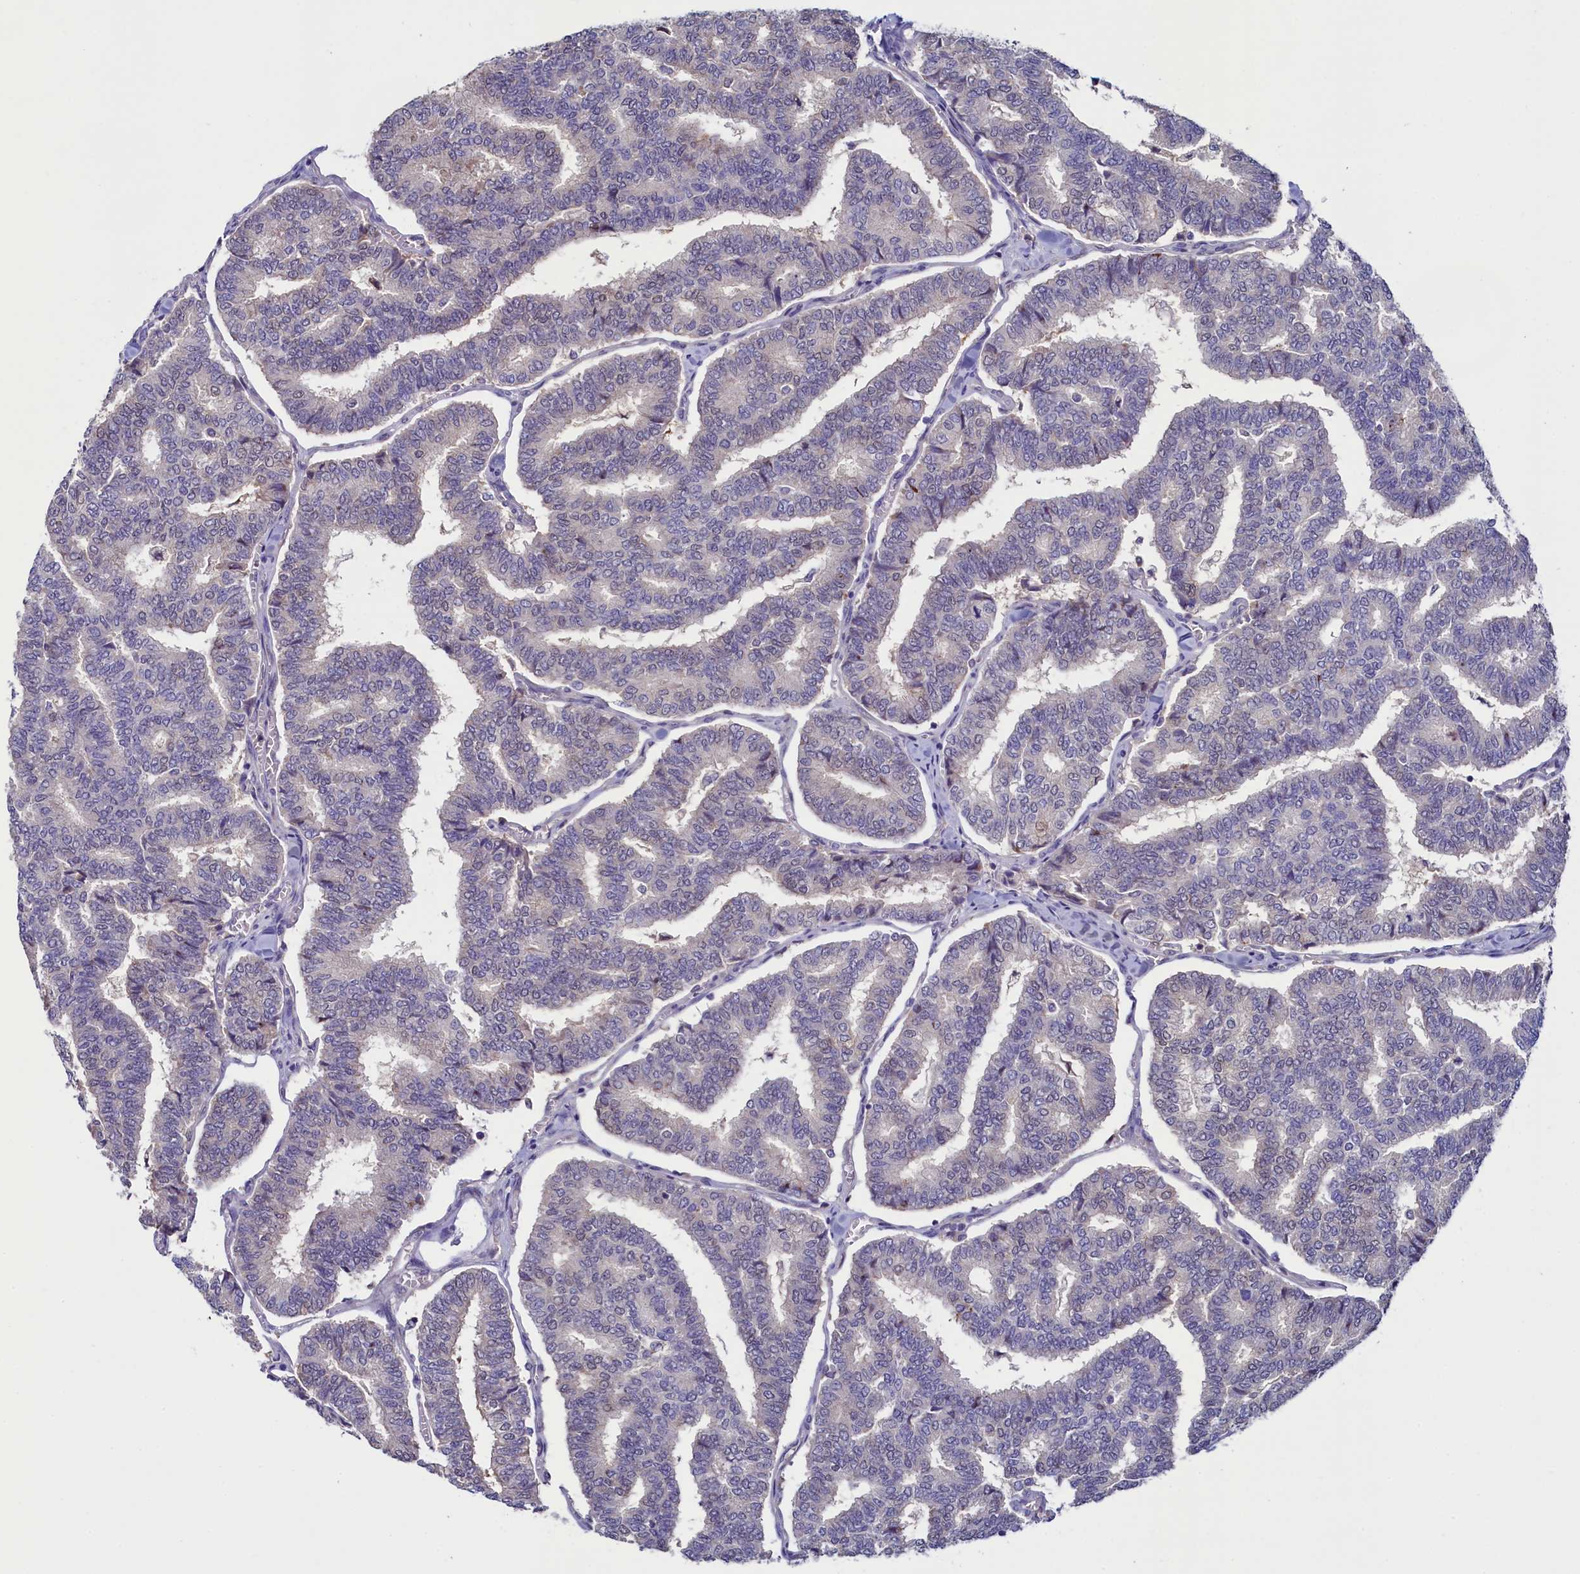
{"staining": {"intensity": "weak", "quantity": "<25%", "location": "nuclear"}, "tissue": "thyroid cancer", "cell_type": "Tumor cells", "image_type": "cancer", "snomed": [{"axis": "morphology", "description": "Papillary adenocarcinoma, NOS"}, {"axis": "topography", "description": "Thyroid gland"}], "caption": "Tumor cells show no significant protein staining in thyroid cancer. Nuclei are stained in blue.", "gene": "FLYWCH2", "patient": {"sex": "female", "age": 35}}